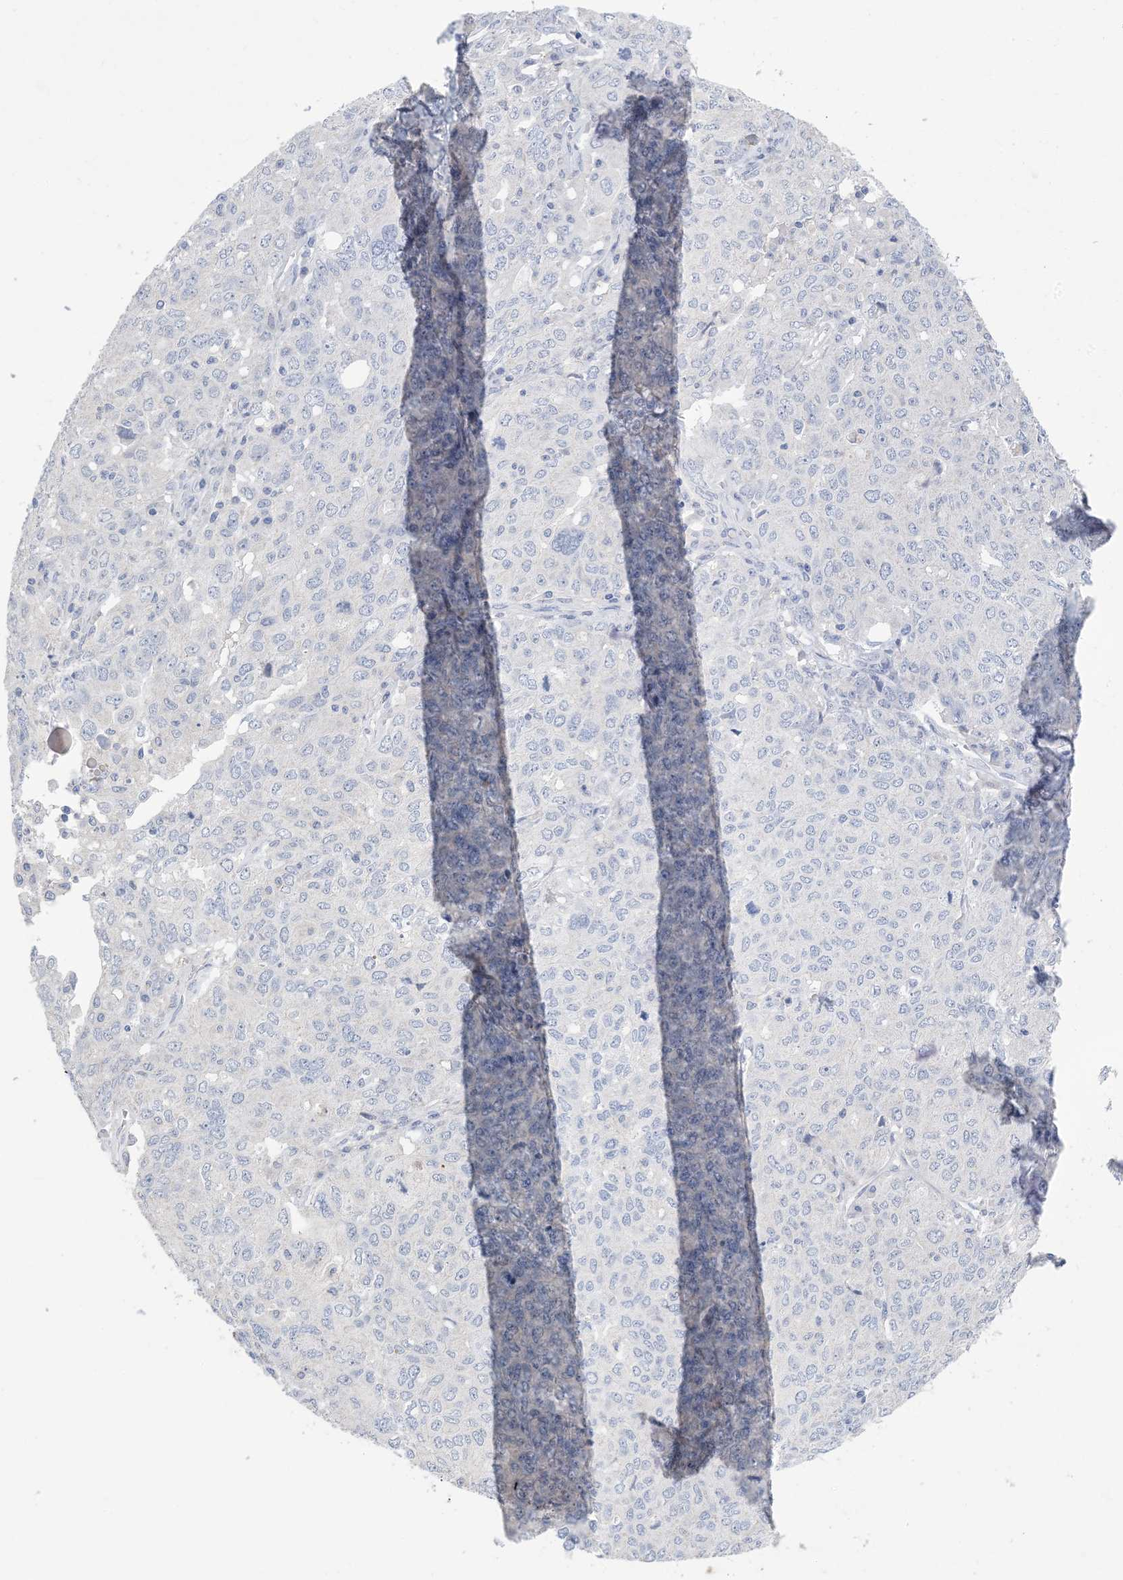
{"staining": {"intensity": "negative", "quantity": "none", "location": "none"}, "tissue": "ovarian cancer", "cell_type": "Tumor cells", "image_type": "cancer", "snomed": [{"axis": "morphology", "description": "Carcinoma, endometroid"}, {"axis": "topography", "description": "Ovary"}], "caption": "Immunohistochemistry (IHC) of human ovarian cancer exhibits no positivity in tumor cells.", "gene": "DSC3", "patient": {"sex": "female", "age": 62}}